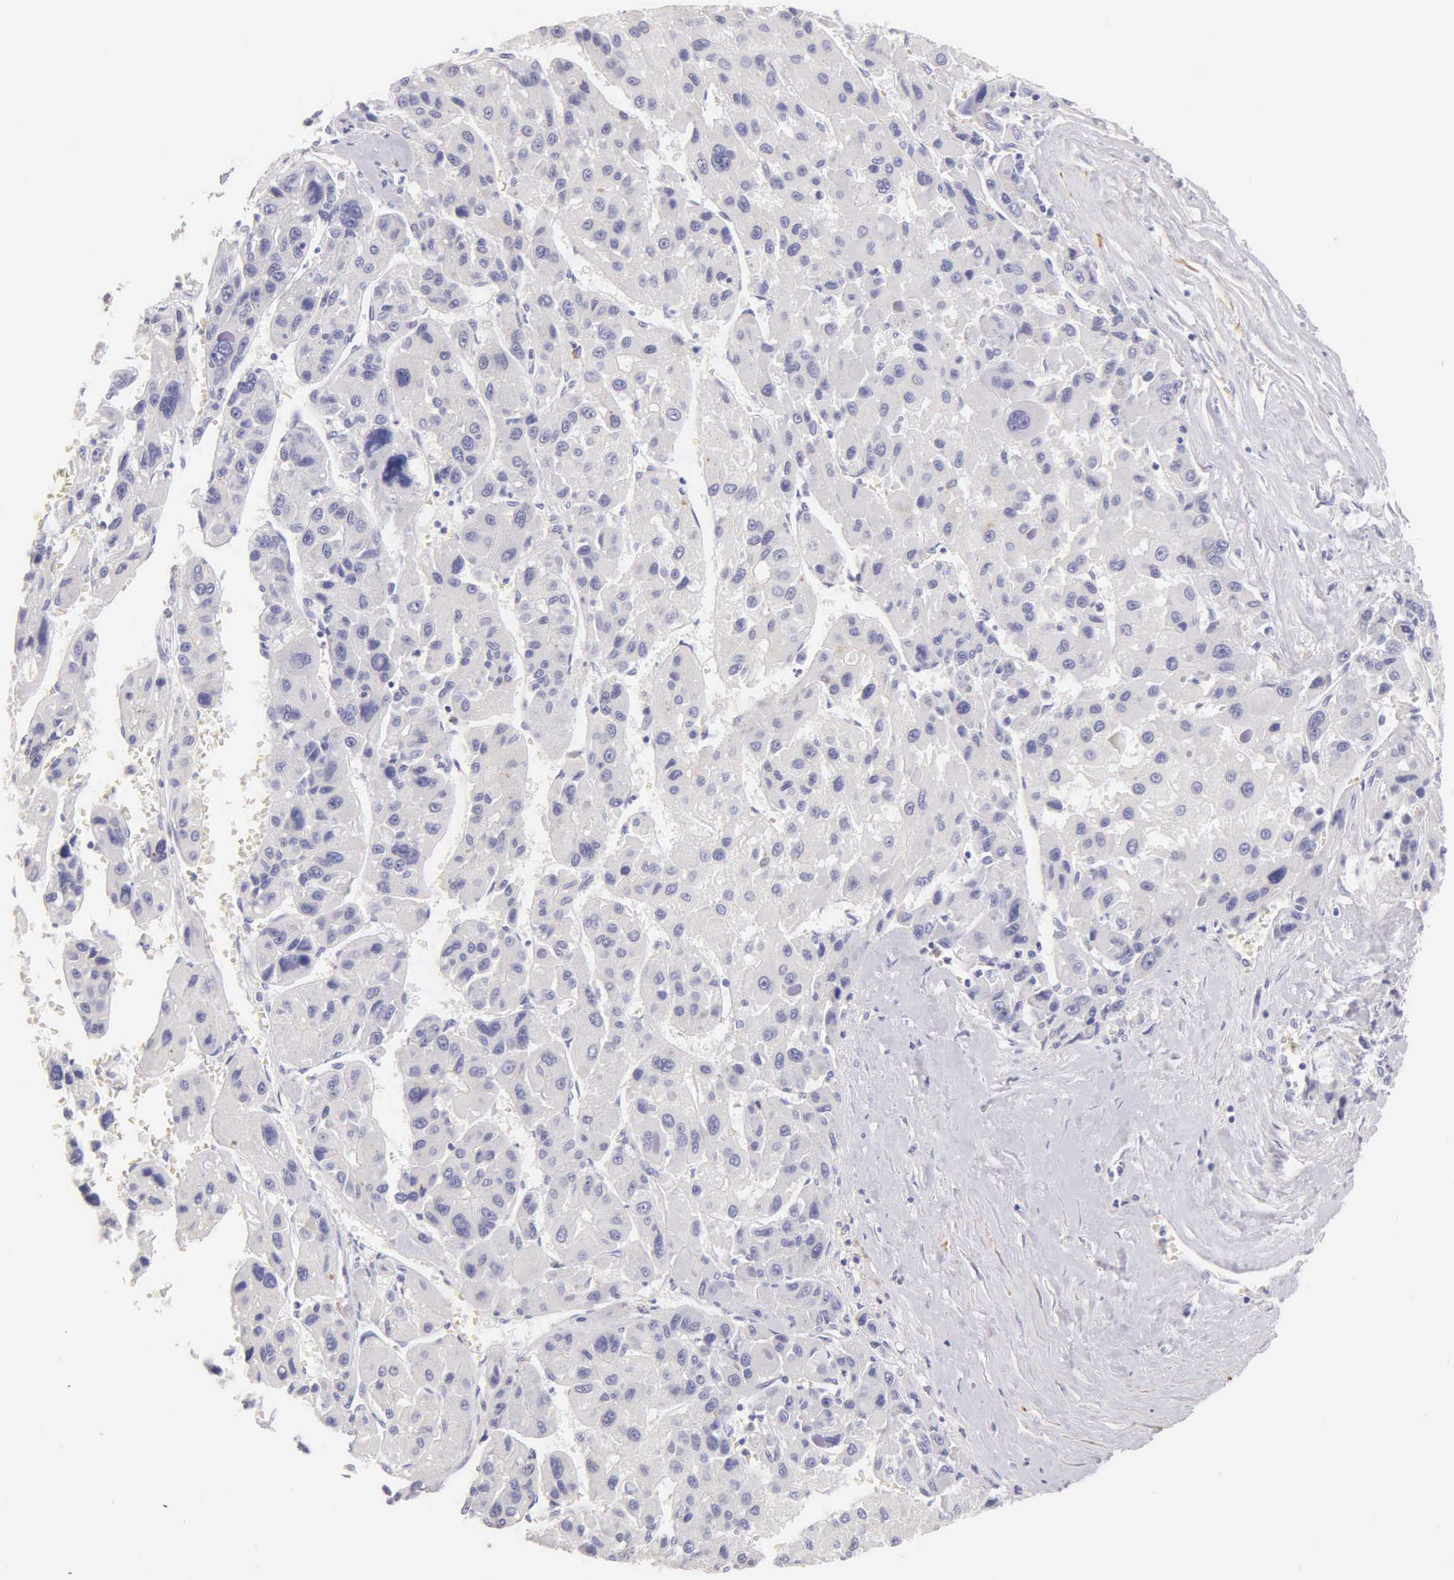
{"staining": {"intensity": "negative", "quantity": "none", "location": "none"}, "tissue": "liver cancer", "cell_type": "Tumor cells", "image_type": "cancer", "snomed": [{"axis": "morphology", "description": "Carcinoma, Hepatocellular, NOS"}, {"axis": "topography", "description": "Liver"}], "caption": "This is an immunohistochemistry image of liver cancer (hepatocellular carcinoma). There is no staining in tumor cells.", "gene": "KRT17", "patient": {"sex": "male", "age": 64}}